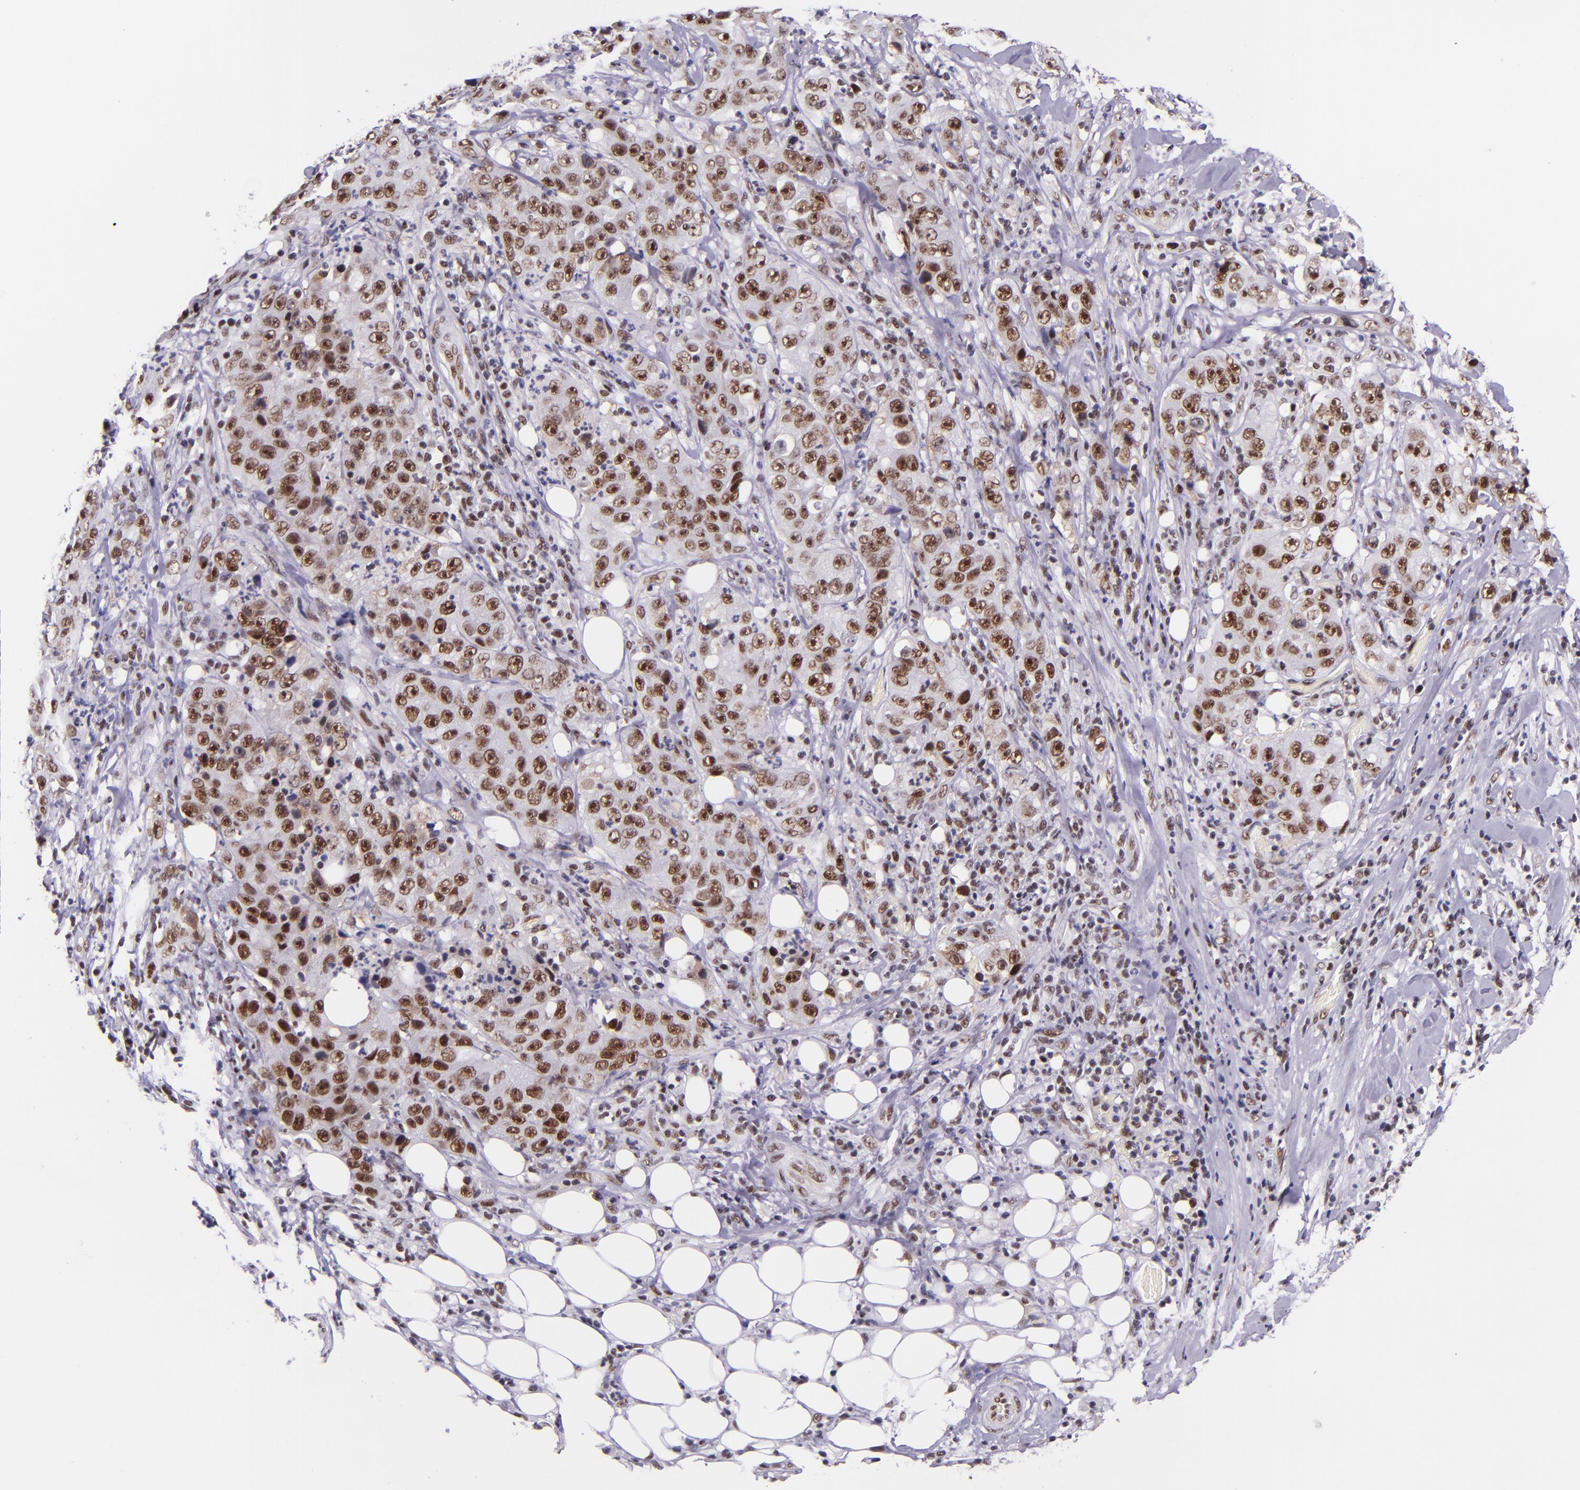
{"staining": {"intensity": "moderate", "quantity": "25%-75%", "location": "nuclear"}, "tissue": "lung cancer", "cell_type": "Tumor cells", "image_type": "cancer", "snomed": [{"axis": "morphology", "description": "Squamous cell carcinoma, NOS"}, {"axis": "topography", "description": "Lung"}], "caption": "Immunohistochemical staining of human squamous cell carcinoma (lung) reveals medium levels of moderate nuclear staining in about 25%-75% of tumor cells.", "gene": "GPKOW", "patient": {"sex": "male", "age": 64}}